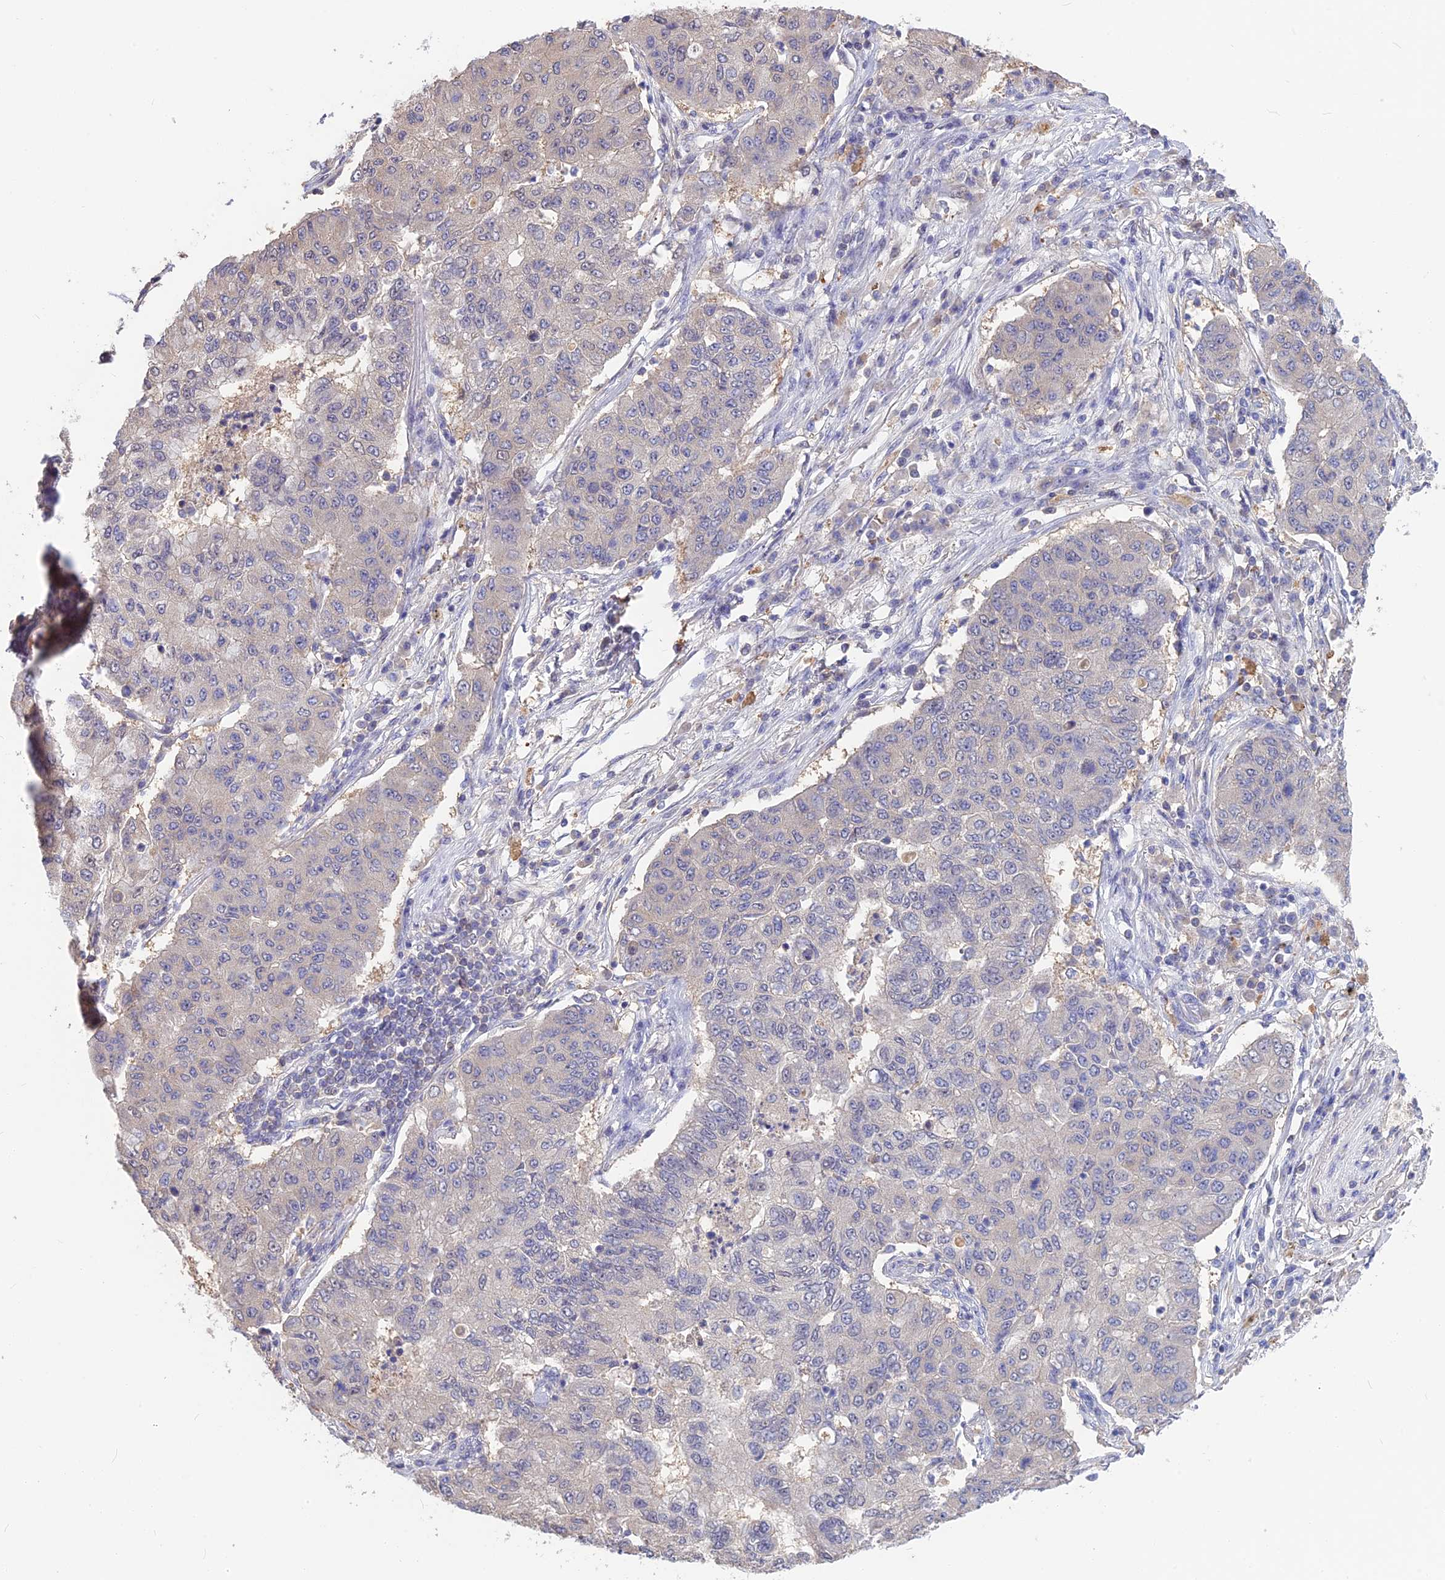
{"staining": {"intensity": "negative", "quantity": "none", "location": "none"}, "tissue": "lung cancer", "cell_type": "Tumor cells", "image_type": "cancer", "snomed": [{"axis": "morphology", "description": "Squamous cell carcinoma, NOS"}, {"axis": "topography", "description": "Lung"}], "caption": "Immunohistochemical staining of lung squamous cell carcinoma exhibits no significant staining in tumor cells.", "gene": "SNAP91", "patient": {"sex": "male", "age": 74}}